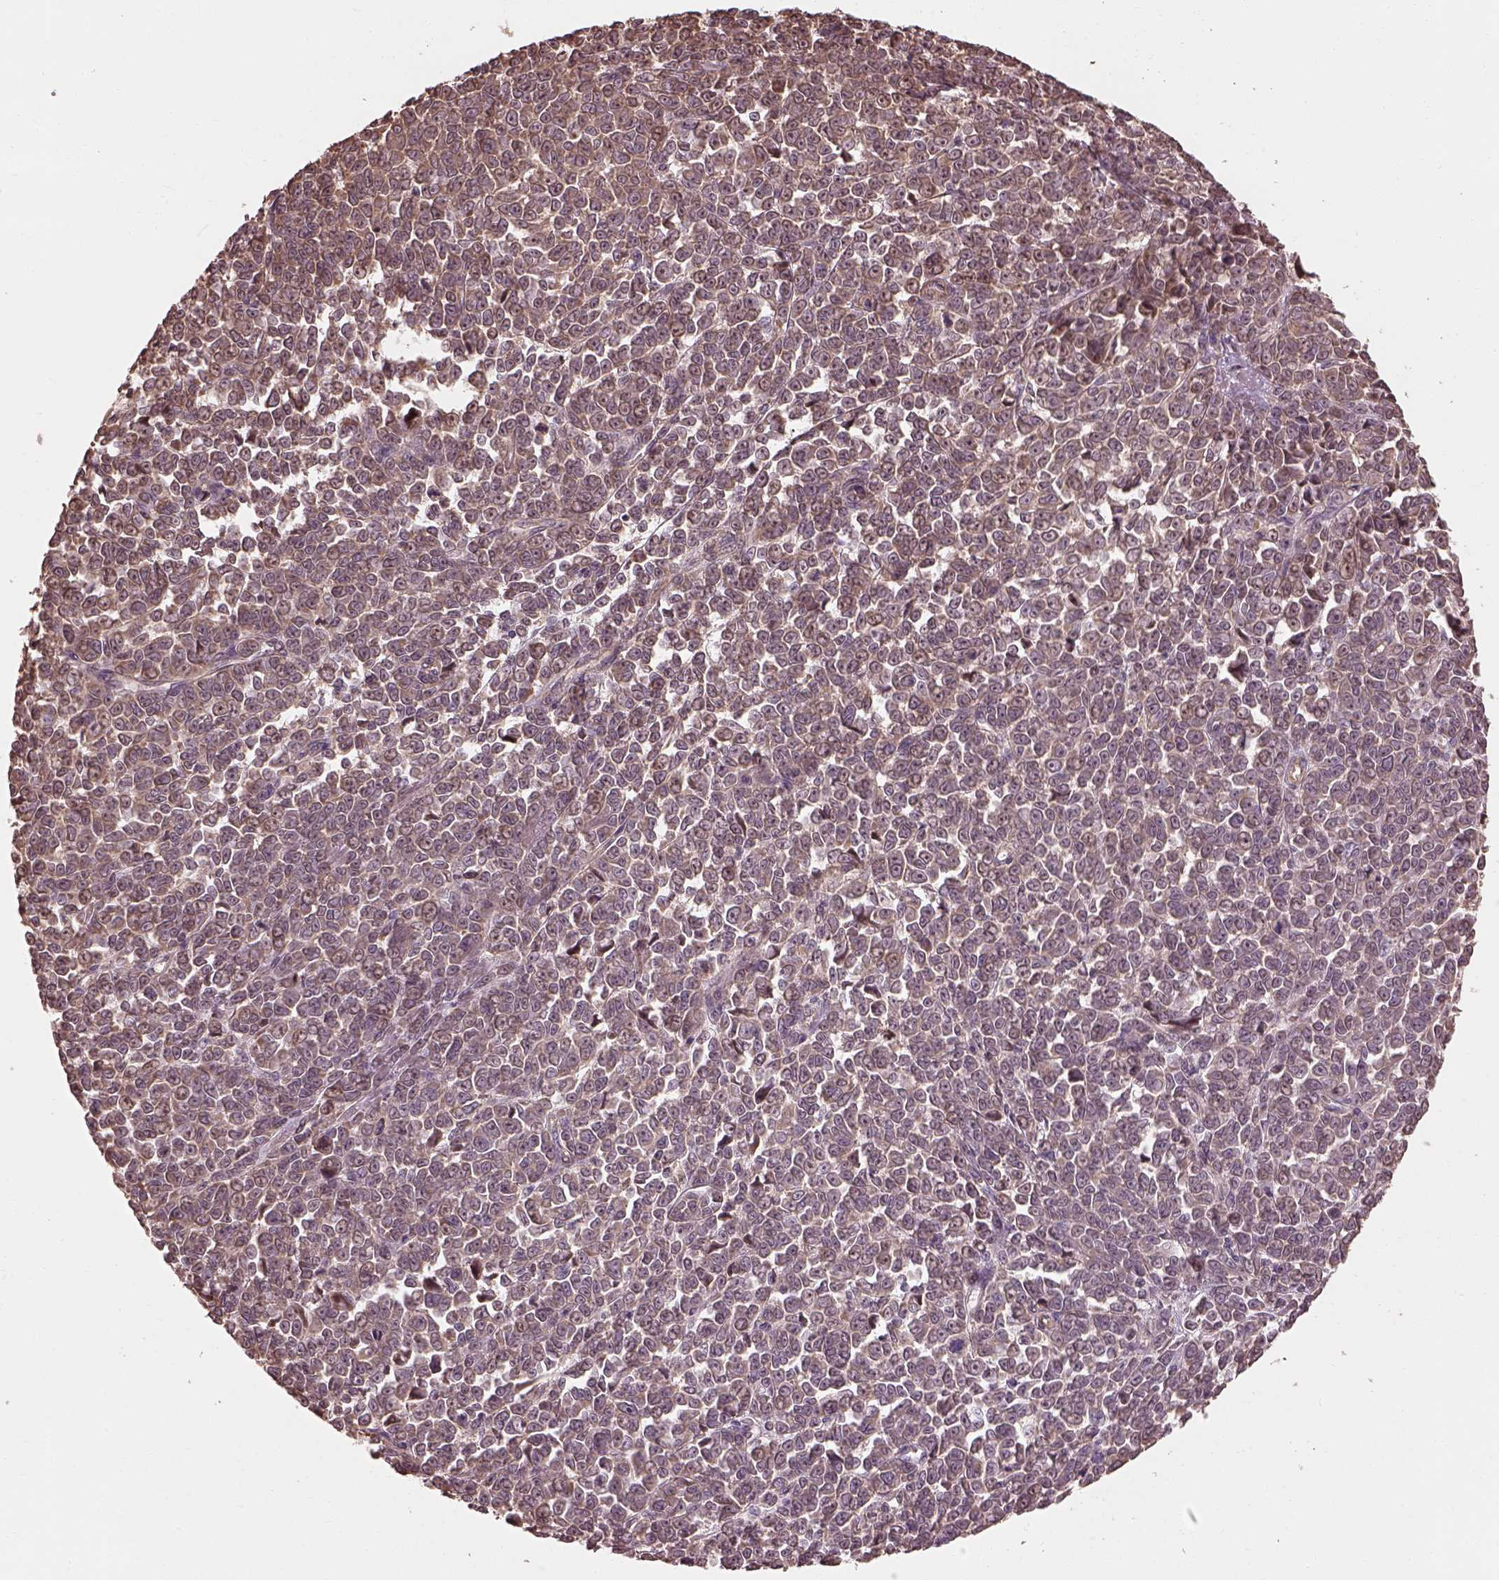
{"staining": {"intensity": "weak", "quantity": "<25%", "location": "cytoplasmic/membranous"}, "tissue": "melanoma", "cell_type": "Tumor cells", "image_type": "cancer", "snomed": [{"axis": "morphology", "description": "Malignant melanoma, NOS"}, {"axis": "topography", "description": "Skin"}], "caption": "This micrograph is of melanoma stained with immunohistochemistry to label a protein in brown with the nuclei are counter-stained blue. There is no expression in tumor cells.", "gene": "METTL4", "patient": {"sex": "female", "age": 95}}